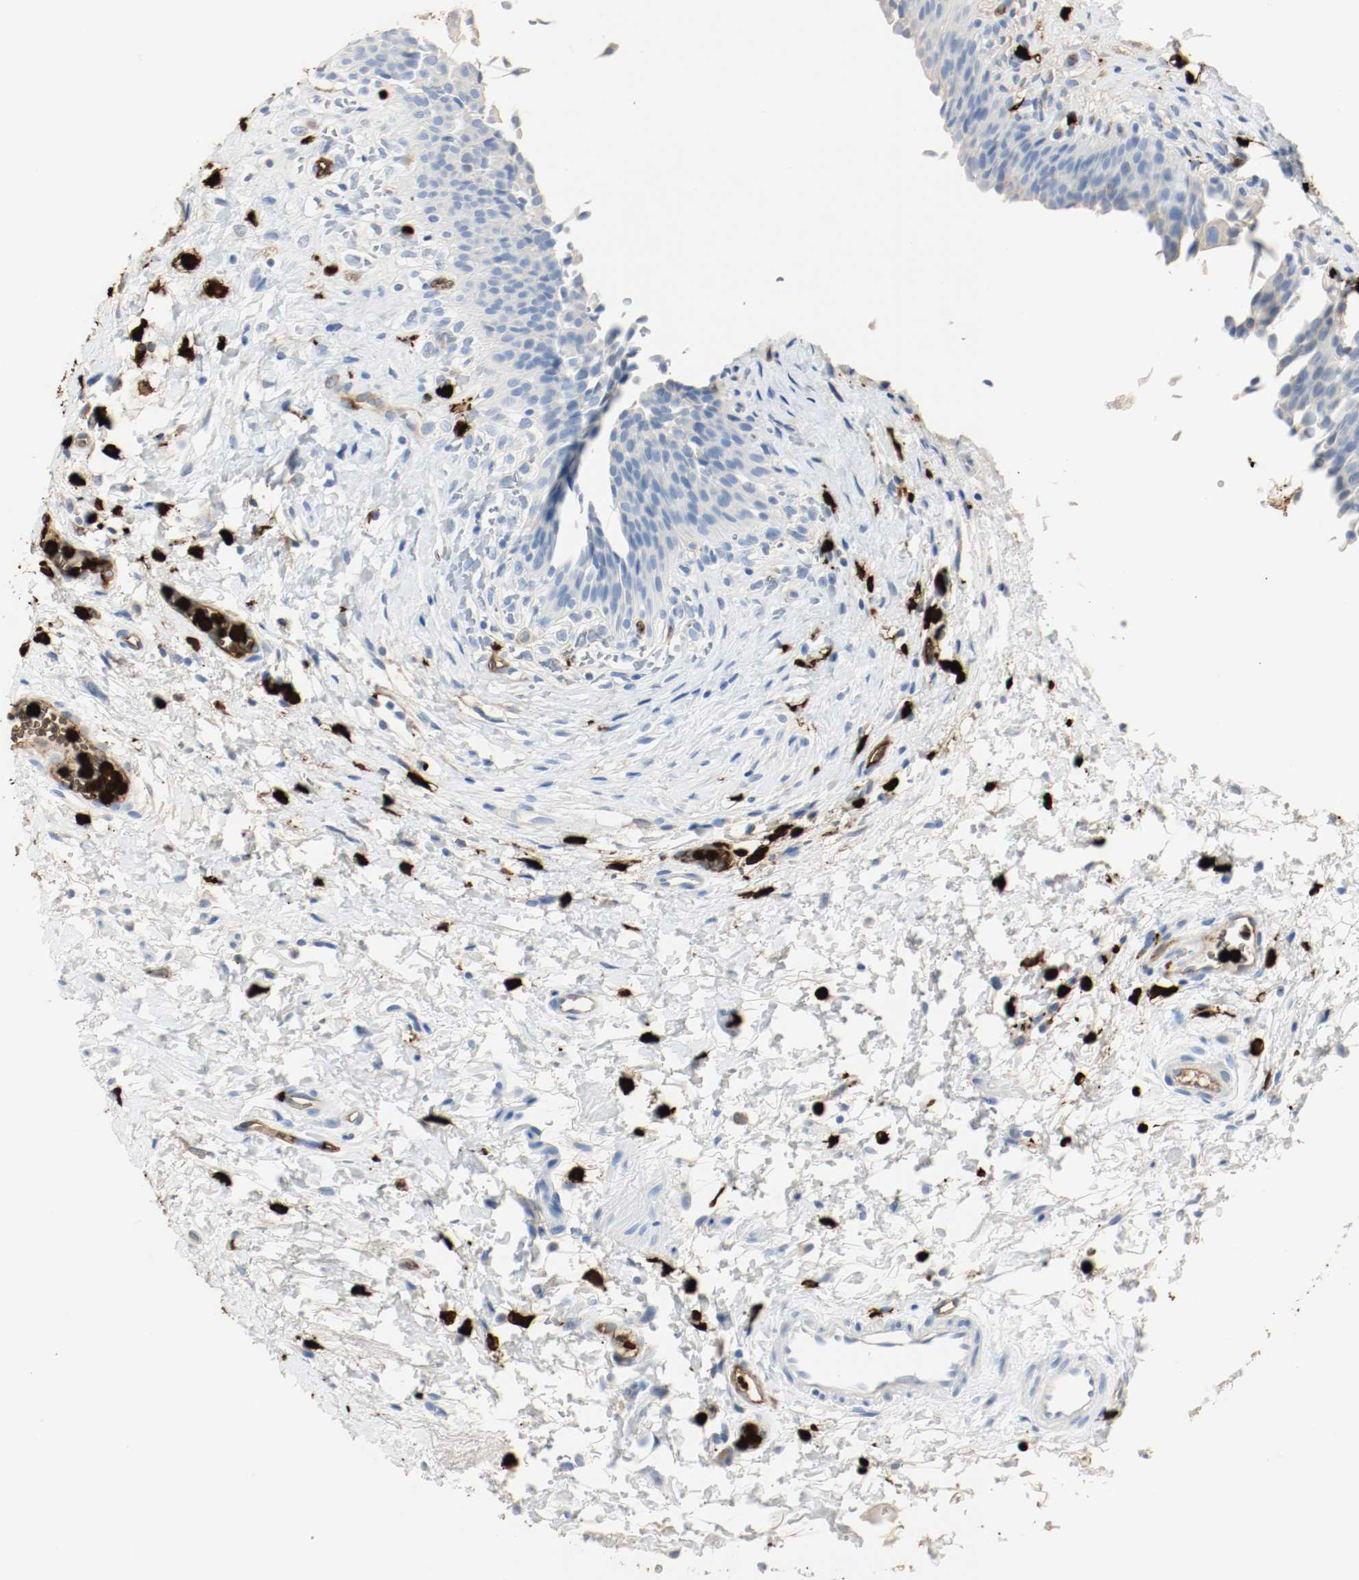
{"staining": {"intensity": "weak", "quantity": "<25%", "location": "cytoplasmic/membranous"}, "tissue": "urinary bladder", "cell_type": "Urothelial cells", "image_type": "normal", "snomed": [{"axis": "morphology", "description": "Normal tissue, NOS"}, {"axis": "morphology", "description": "Dysplasia, NOS"}, {"axis": "topography", "description": "Urinary bladder"}], "caption": "Histopathology image shows no protein staining in urothelial cells of unremarkable urinary bladder.", "gene": "S100A9", "patient": {"sex": "male", "age": 35}}